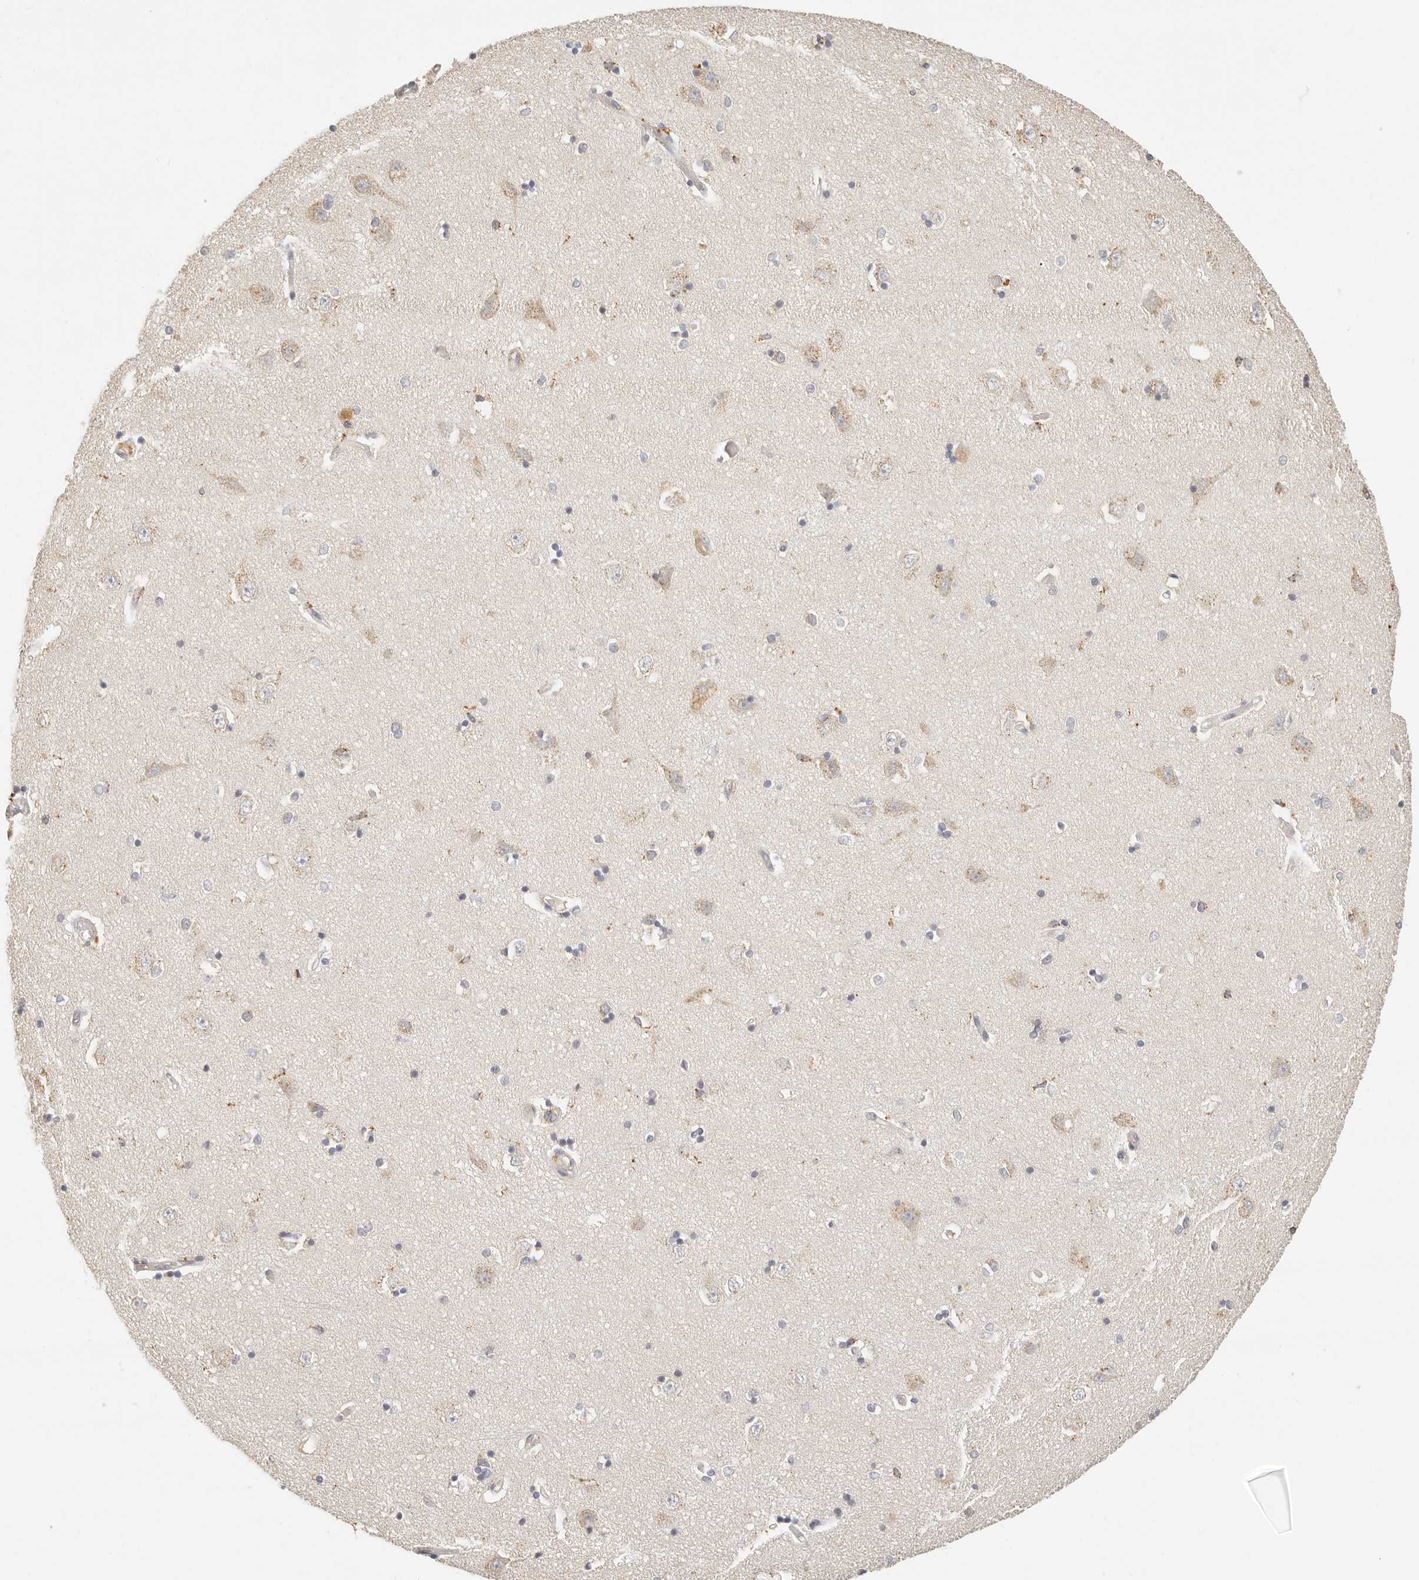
{"staining": {"intensity": "negative", "quantity": "none", "location": "none"}, "tissue": "hippocampus", "cell_type": "Glial cells", "image_type": "normal", "snomed": [{"axis": "morphology", "description": "Normal tissue, NOS"}, {"axis": "topography", "description": "Hippocampus"}], "caption": "High power microscopy image of an IHC photomicrograph of unremarkable hippocampus, revealing no significant expression in glial cells. Brightfield microscopy of IHC stained with DAB (3,3'-diaminobenzidine) (brown) and hematoxylin (blue), captured at high magnification.", "gene": "CNMD", "patient": {"sex": "male", "age": 45}}